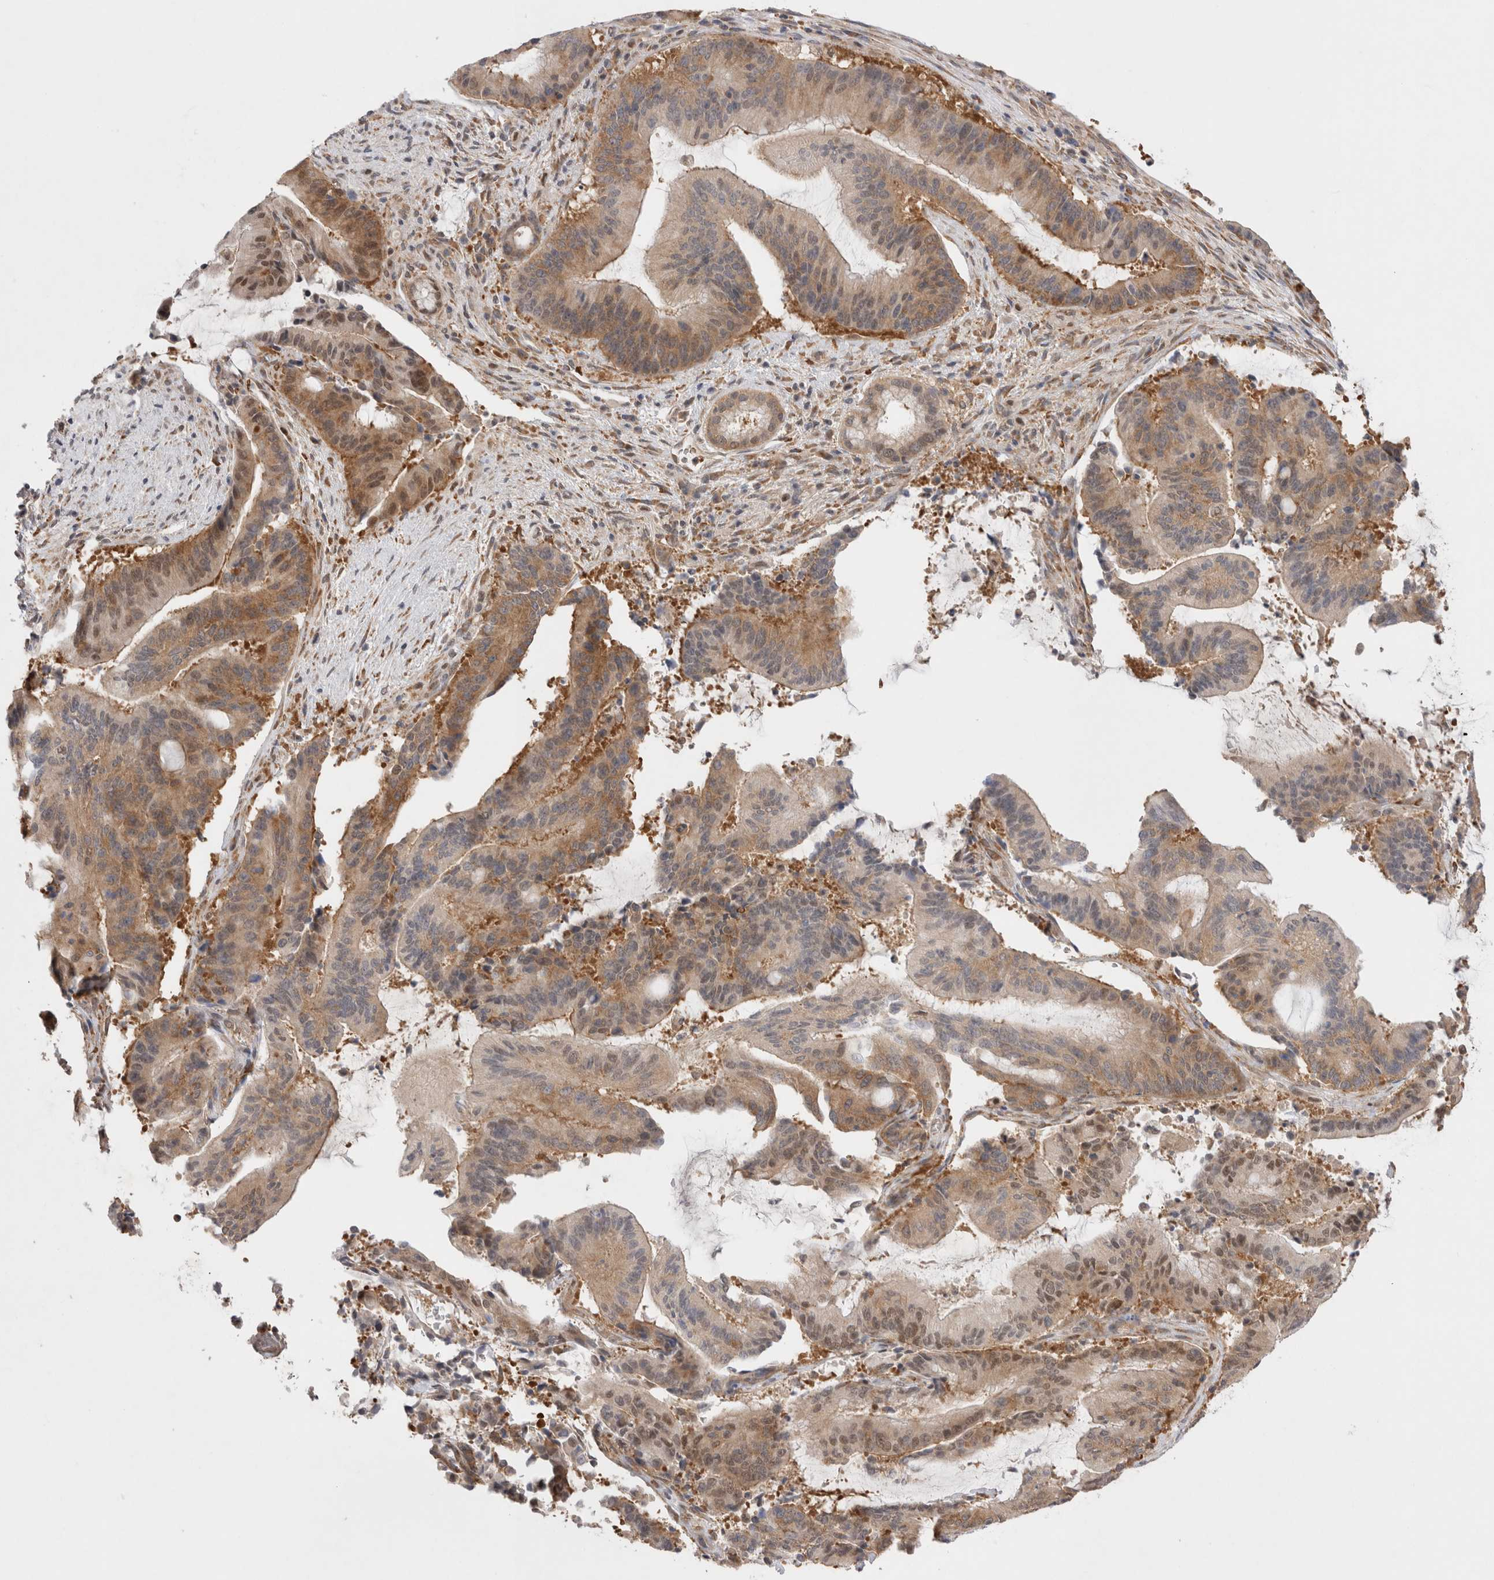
{"staining": {"intensity": "moderate", "quantity": ">75%", "location": "cytoplasmic/membranous"}, "tissue": "liver cancer", "cell_type": "Tumor cells", "image_type": "cancer", "snomed": [{"axis": "morphology", "description": "Normal tissue, NOS"}, {"axis": "morphology", "description": "Cholangiocarcinoma"}, {"axis": "topography", "description": "Liver"}, {"axis": "topography", "description": "Peripheral nerve tissue"}], "caption": "Protein analysis of liver cholangiocarcinoma tissue reveals moderate cytoplasmic/membranous staining in about >75% of tumor cells.", "gene": "EIF3E", "patient": {"sex": "female", "age": 73}}